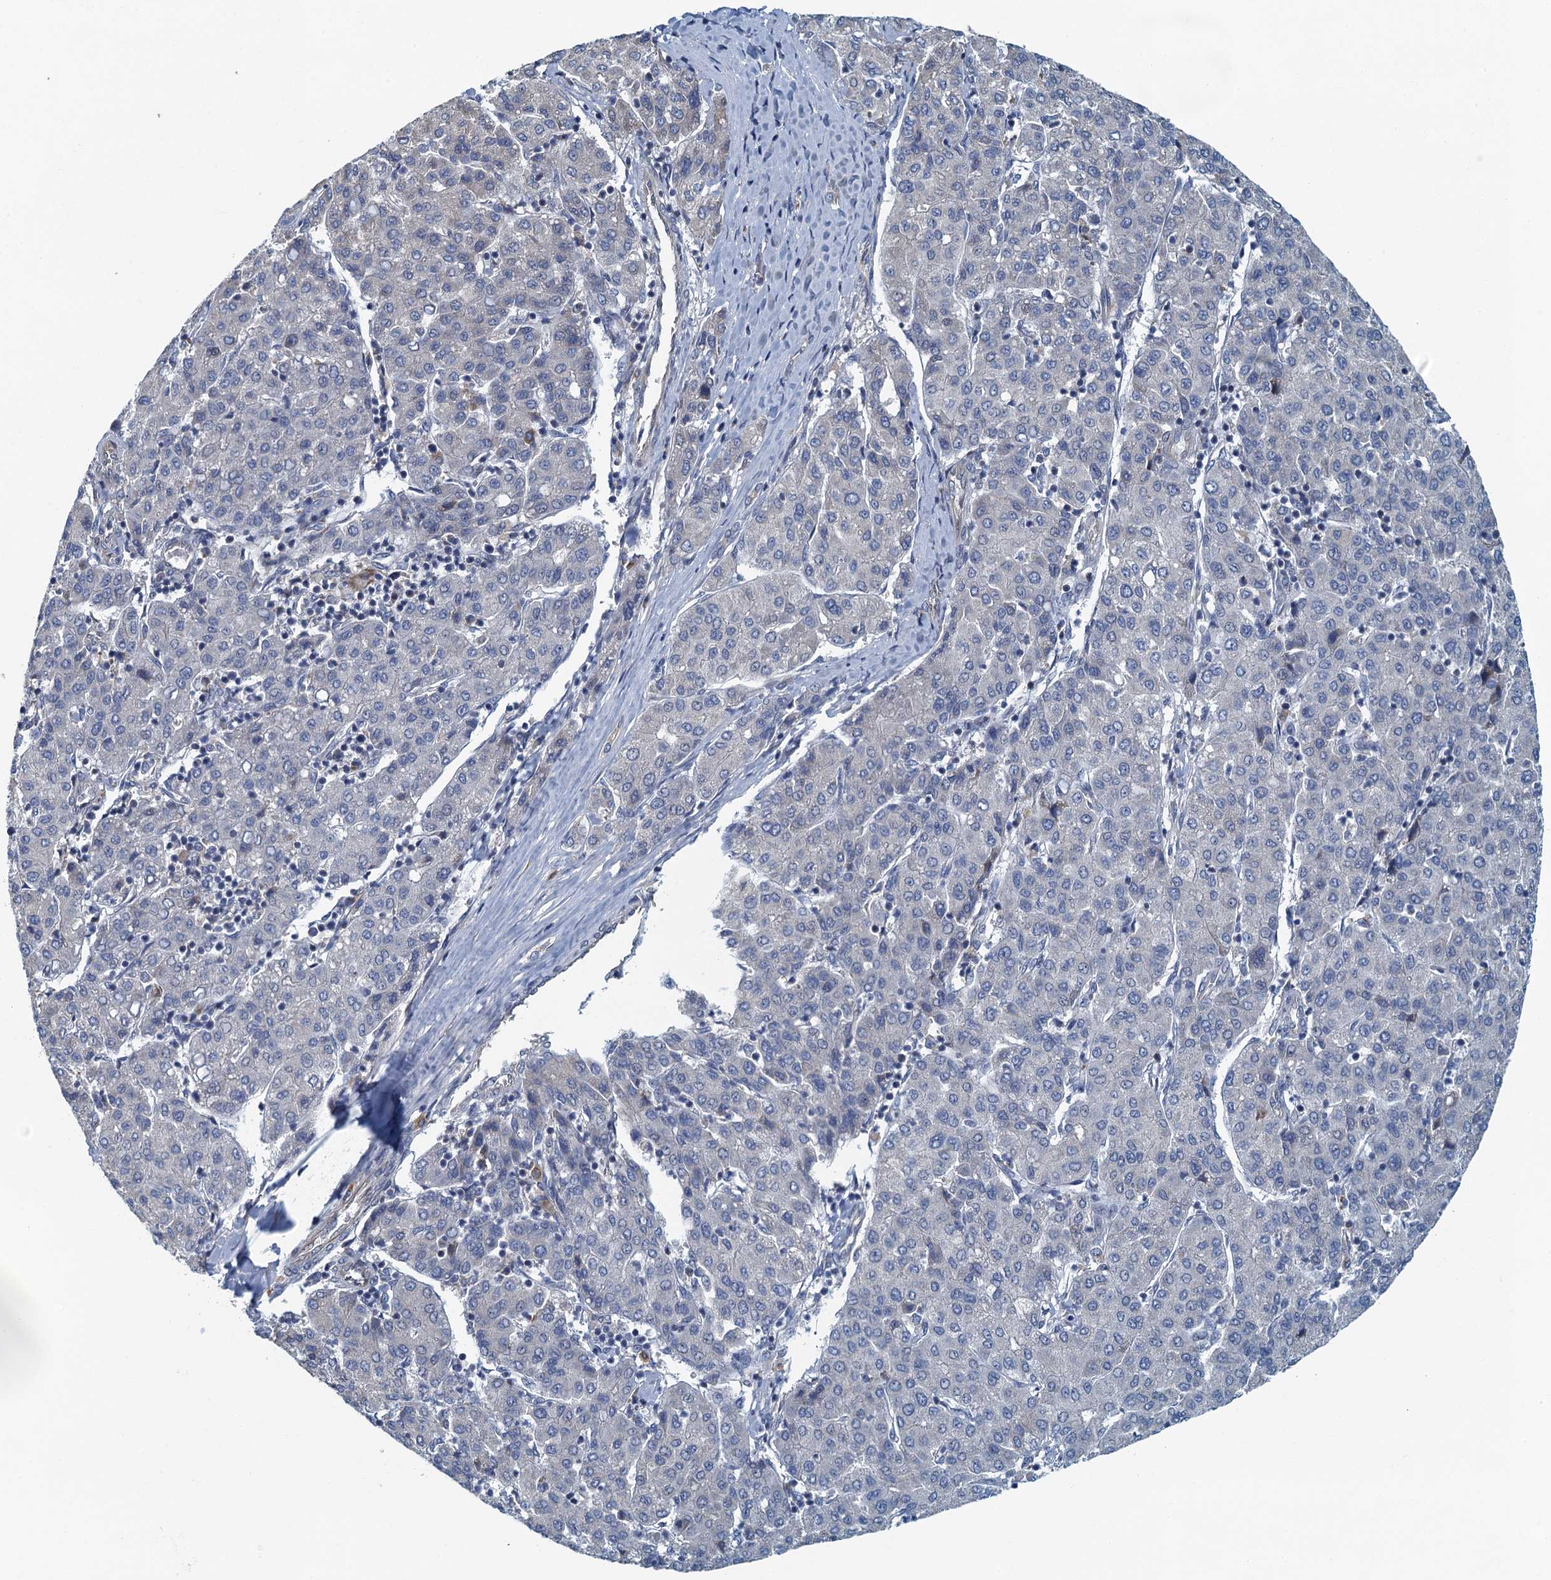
{"staining": {"intensity": "negative", "quantity": "none", "location": "none"}, "tissue": "liver cancer", "cell_type": "Tumor cells", "image_type": "cancer", "snomed": [{"axis": "morphology", "description": "Carcinoma, Hepatocellular, NOS"}, {"axis": "topography", "description": "Liver"}], "caption": "There is no significant positivity in tumor cells of liver cancer.", "gene": "ALG2", "patient": {"sex": "male", "age": 65}}